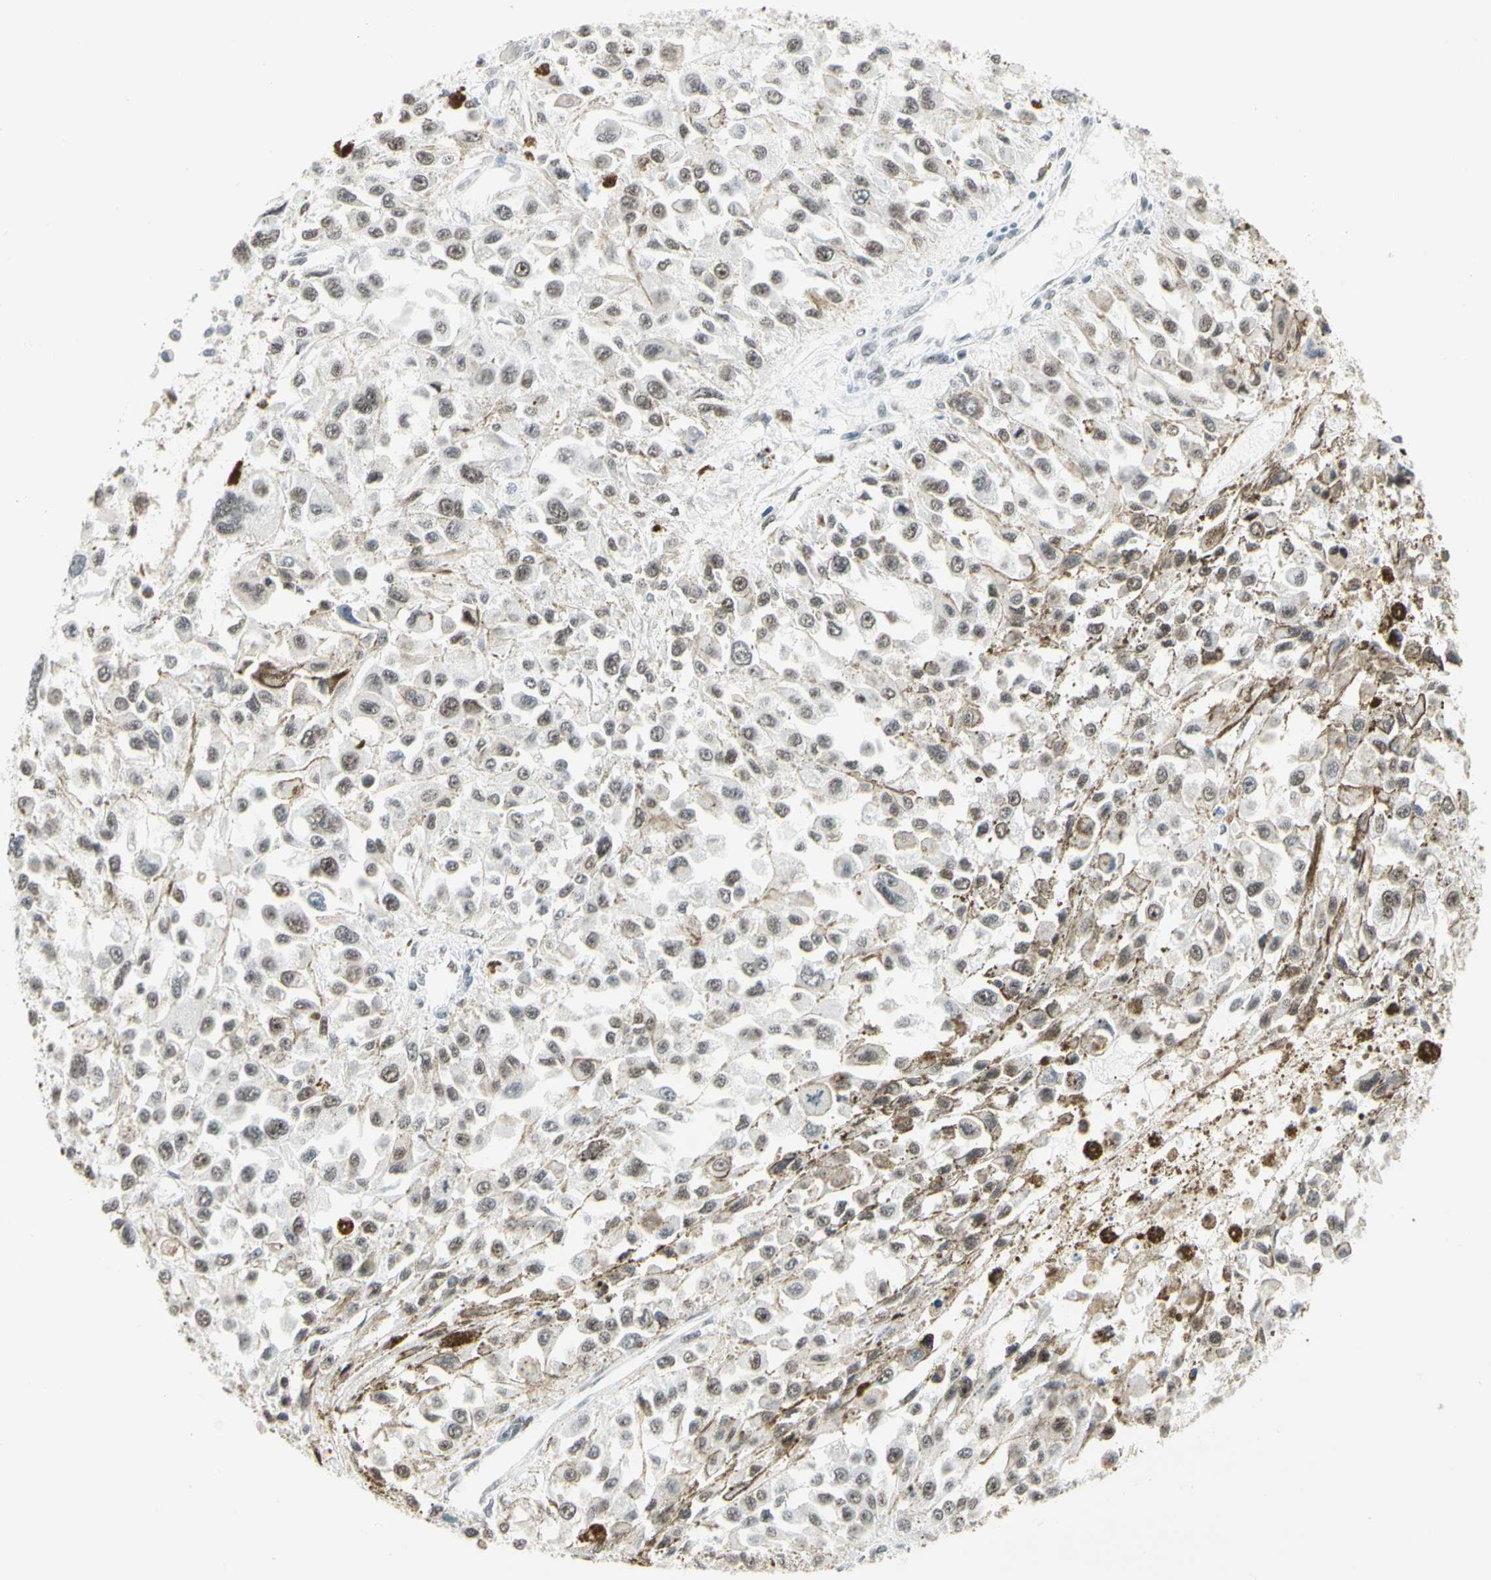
{"staining": {"intensity": "weak", "quantity": "25%-75%", "location": "nuclear"}, "tissue": "melanoma", "cell_type": "Tumor cells", "image_type": "cancer", "snomed": [{"axis": "morphology", "description": "Malignant melanoma, Metastatic site"}, {"axis": "topography", "description": "Lymph node"}], "caption": "Brown immunohistochemical staining in human melanoma demonstrates weak nuclear expression in about 25%-75% of tumor cells. (IHC, brightfield microscopy, high magnification).", "gene": "ZSCAN16", "patient": {"sex": "male", "age": 59}}